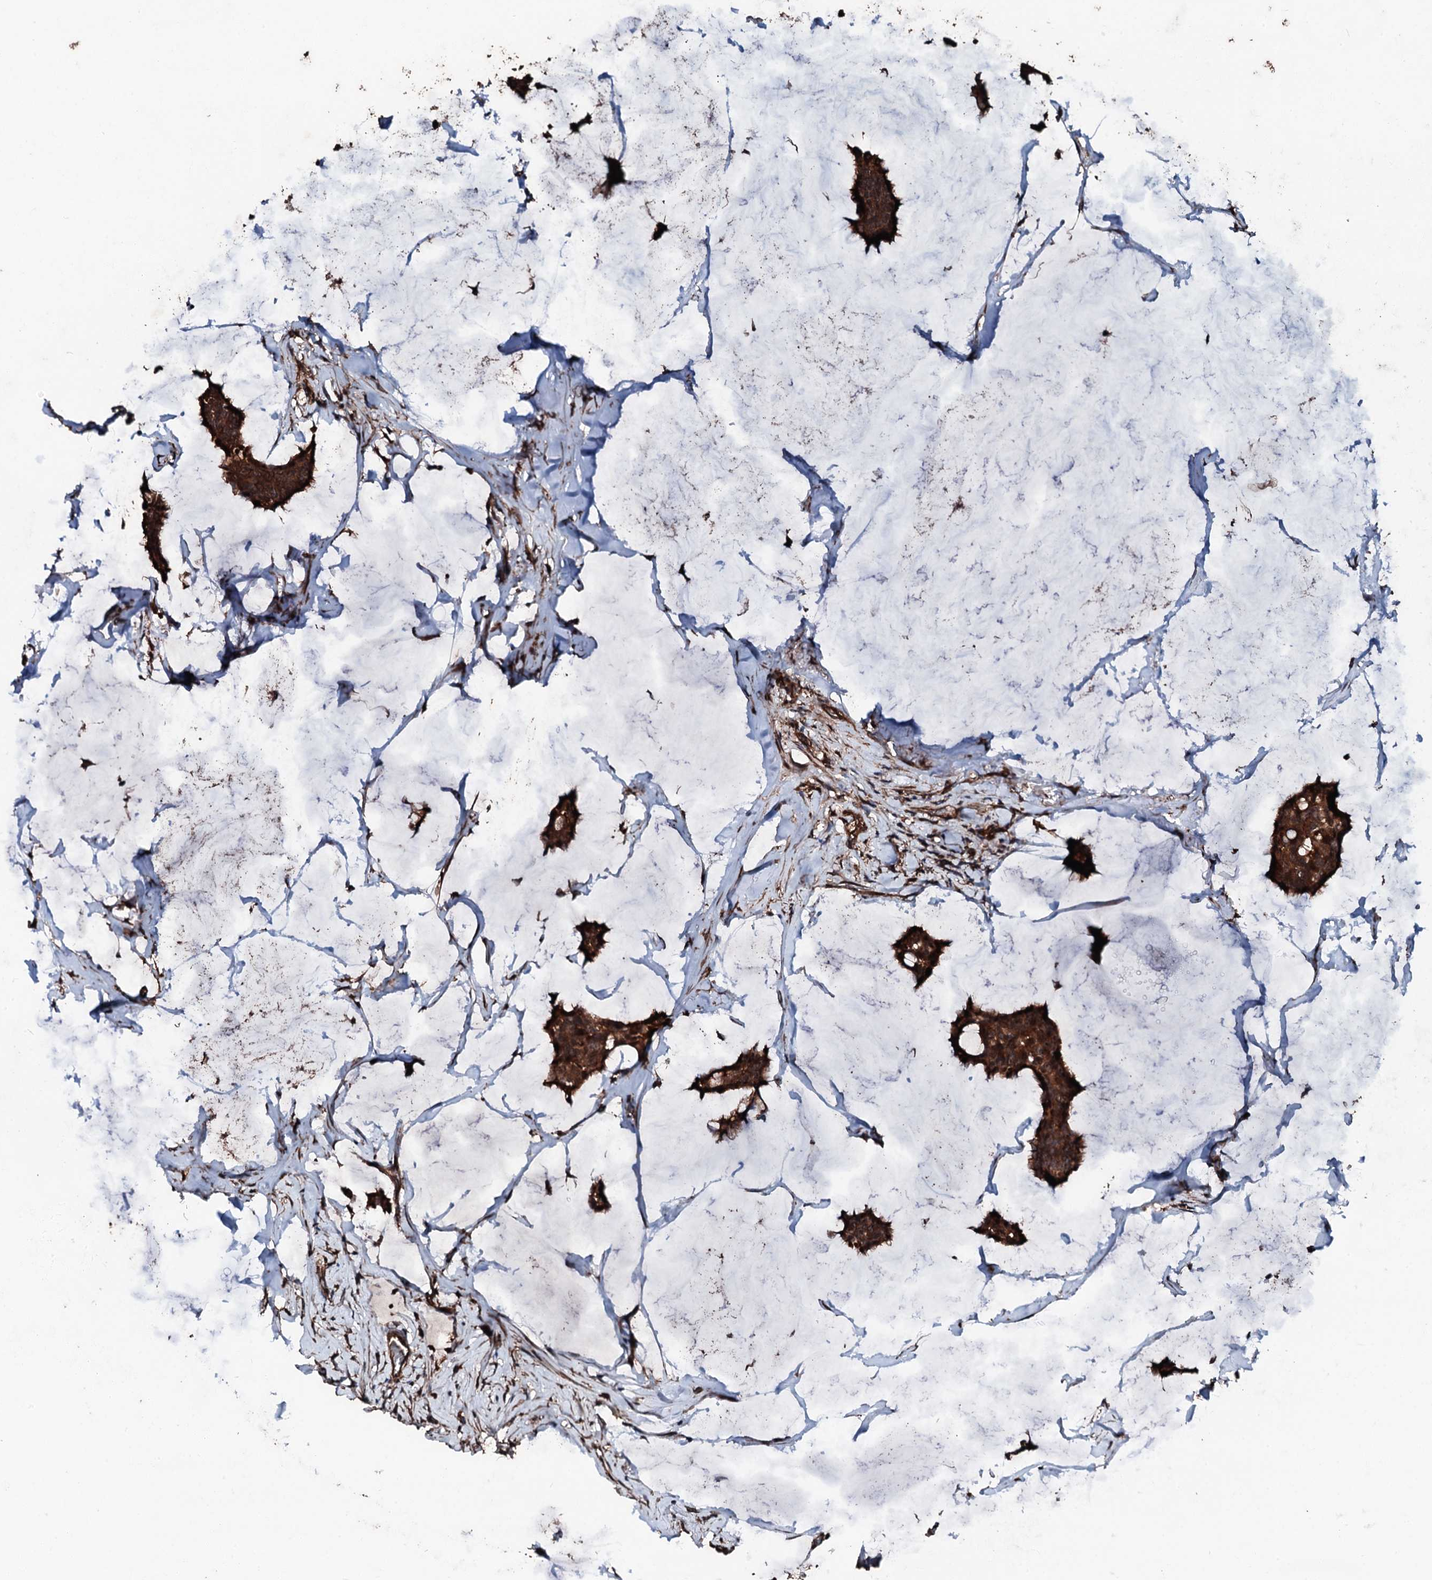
{"staining": {"intensity": "strong", "quantity": ">75%", "location": "cytoplasmic/membranous"}, "tissue": "breast cancer", "cell_type": "Tumor cells", "image_type": "cancer", "snomed": [{"axis": "morphology", "description": "Duct carcinoma"}, {"axis": "topography", "description": "Breast"}], "caption": "Protein analysis of intraductal carcinoma (breast) tissue exhibits strong cytoplasmic/membranous expression in about >75% of tumor cells.", "gene": "KIF18A", "patient": {"sex": "female", "age": 93}}